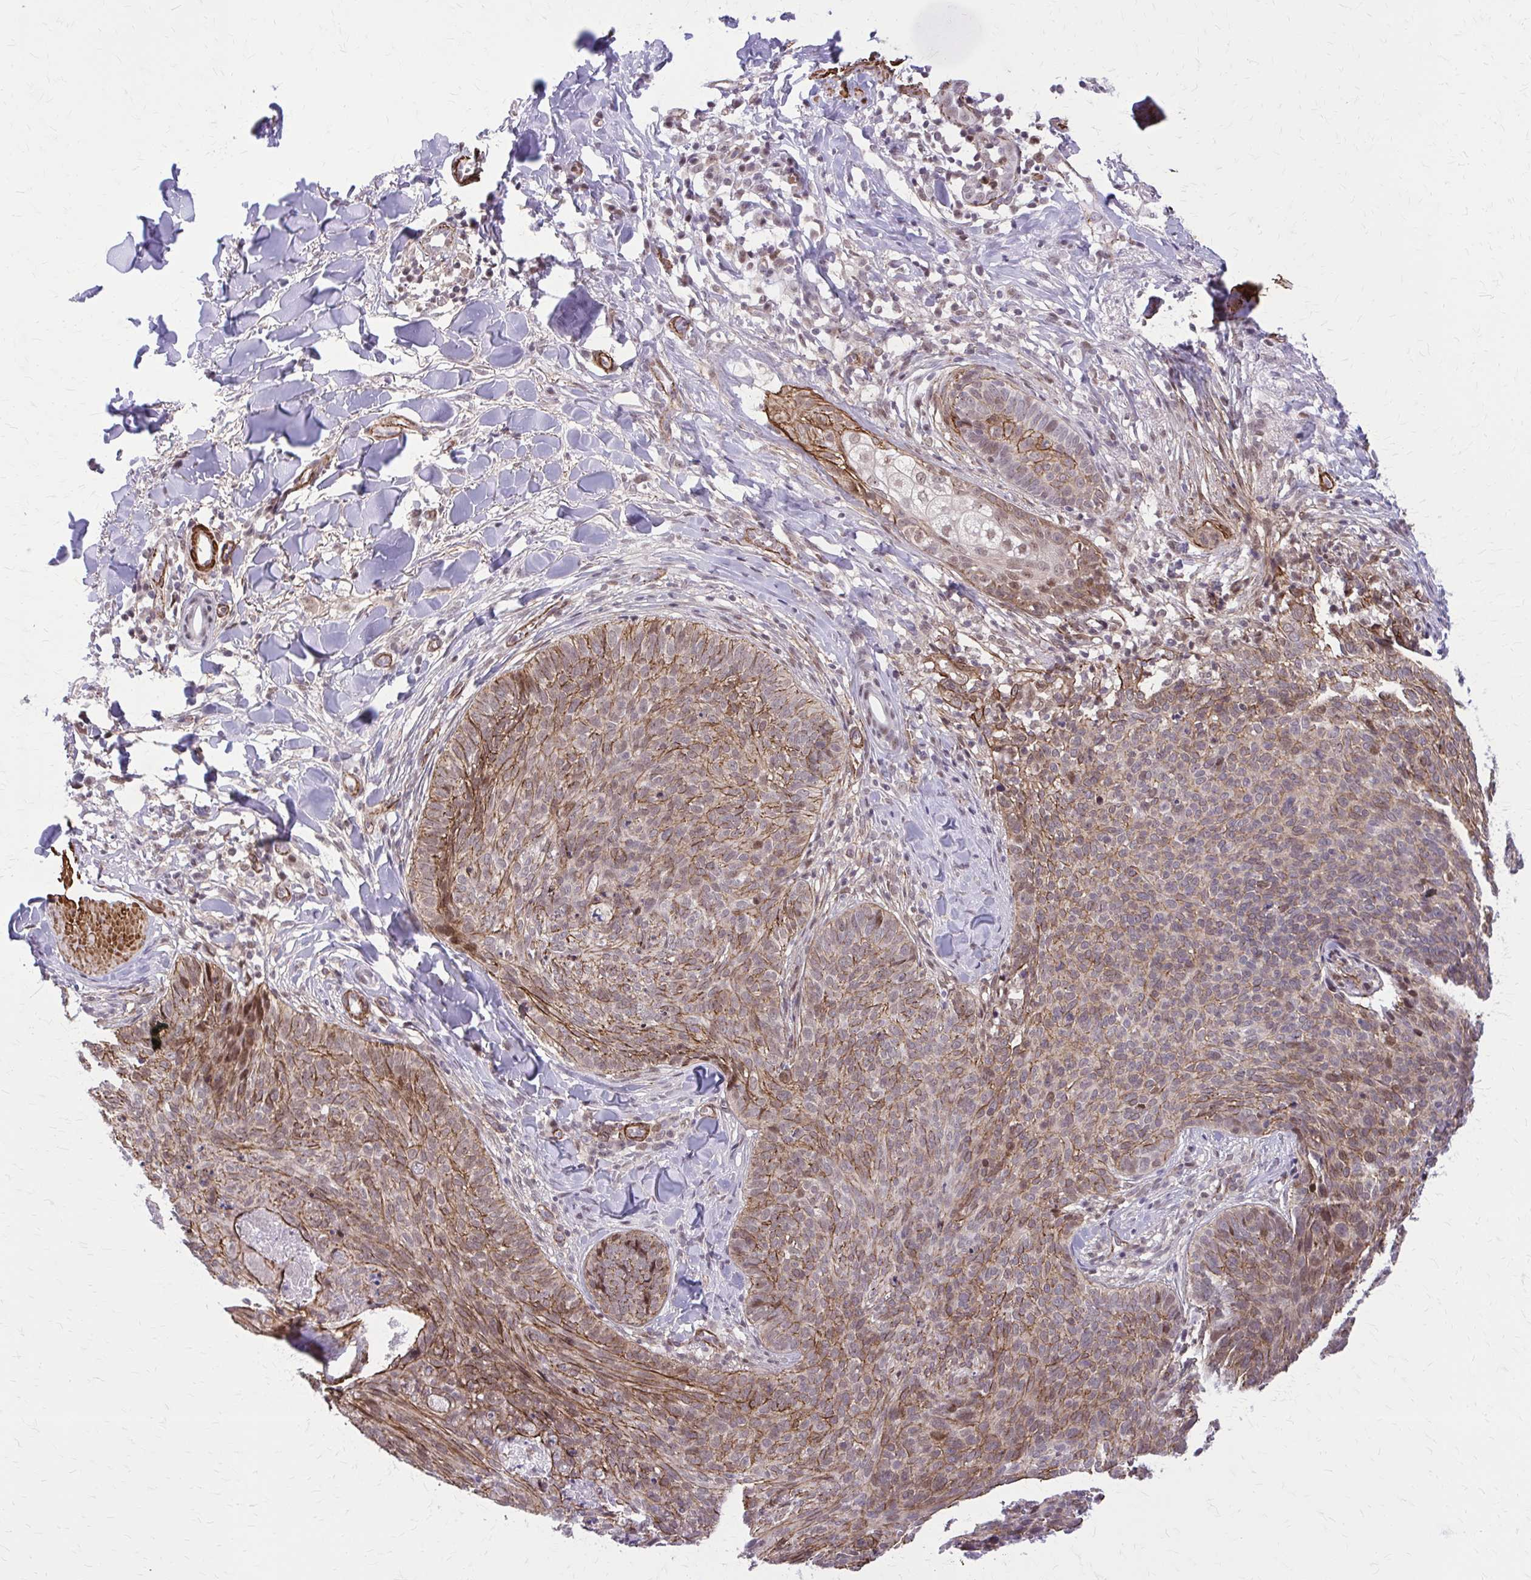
{"staining": {"intensity": "moderate", "quantity": ">75%", "location": "cytoplasmic/membranous"}, "tissue": "skin cancer", "cell_type": "Tumor cells", "image_type": "cancer", "snomed": [{"axis": "morphology", "description": "Basal cell carcinoma"}, {"axis": "topography", "description": "Skin"}, {"axis": "topography", "description": "Skin of face"}], "caption": "An image of skin cancer (basal cell carcinoma) stained for a protein demonstrates moderate cytoplasmic/membranous brown staining in tumor cells. The staining is performed using DAB (3,3'-diaminobenzidine) brown chromogen to label protein expression. The nuclei are counter-stained blue using hematoxylin.", "gene": "NRBF2", "patient": {"sex": "male", "age": 56}}